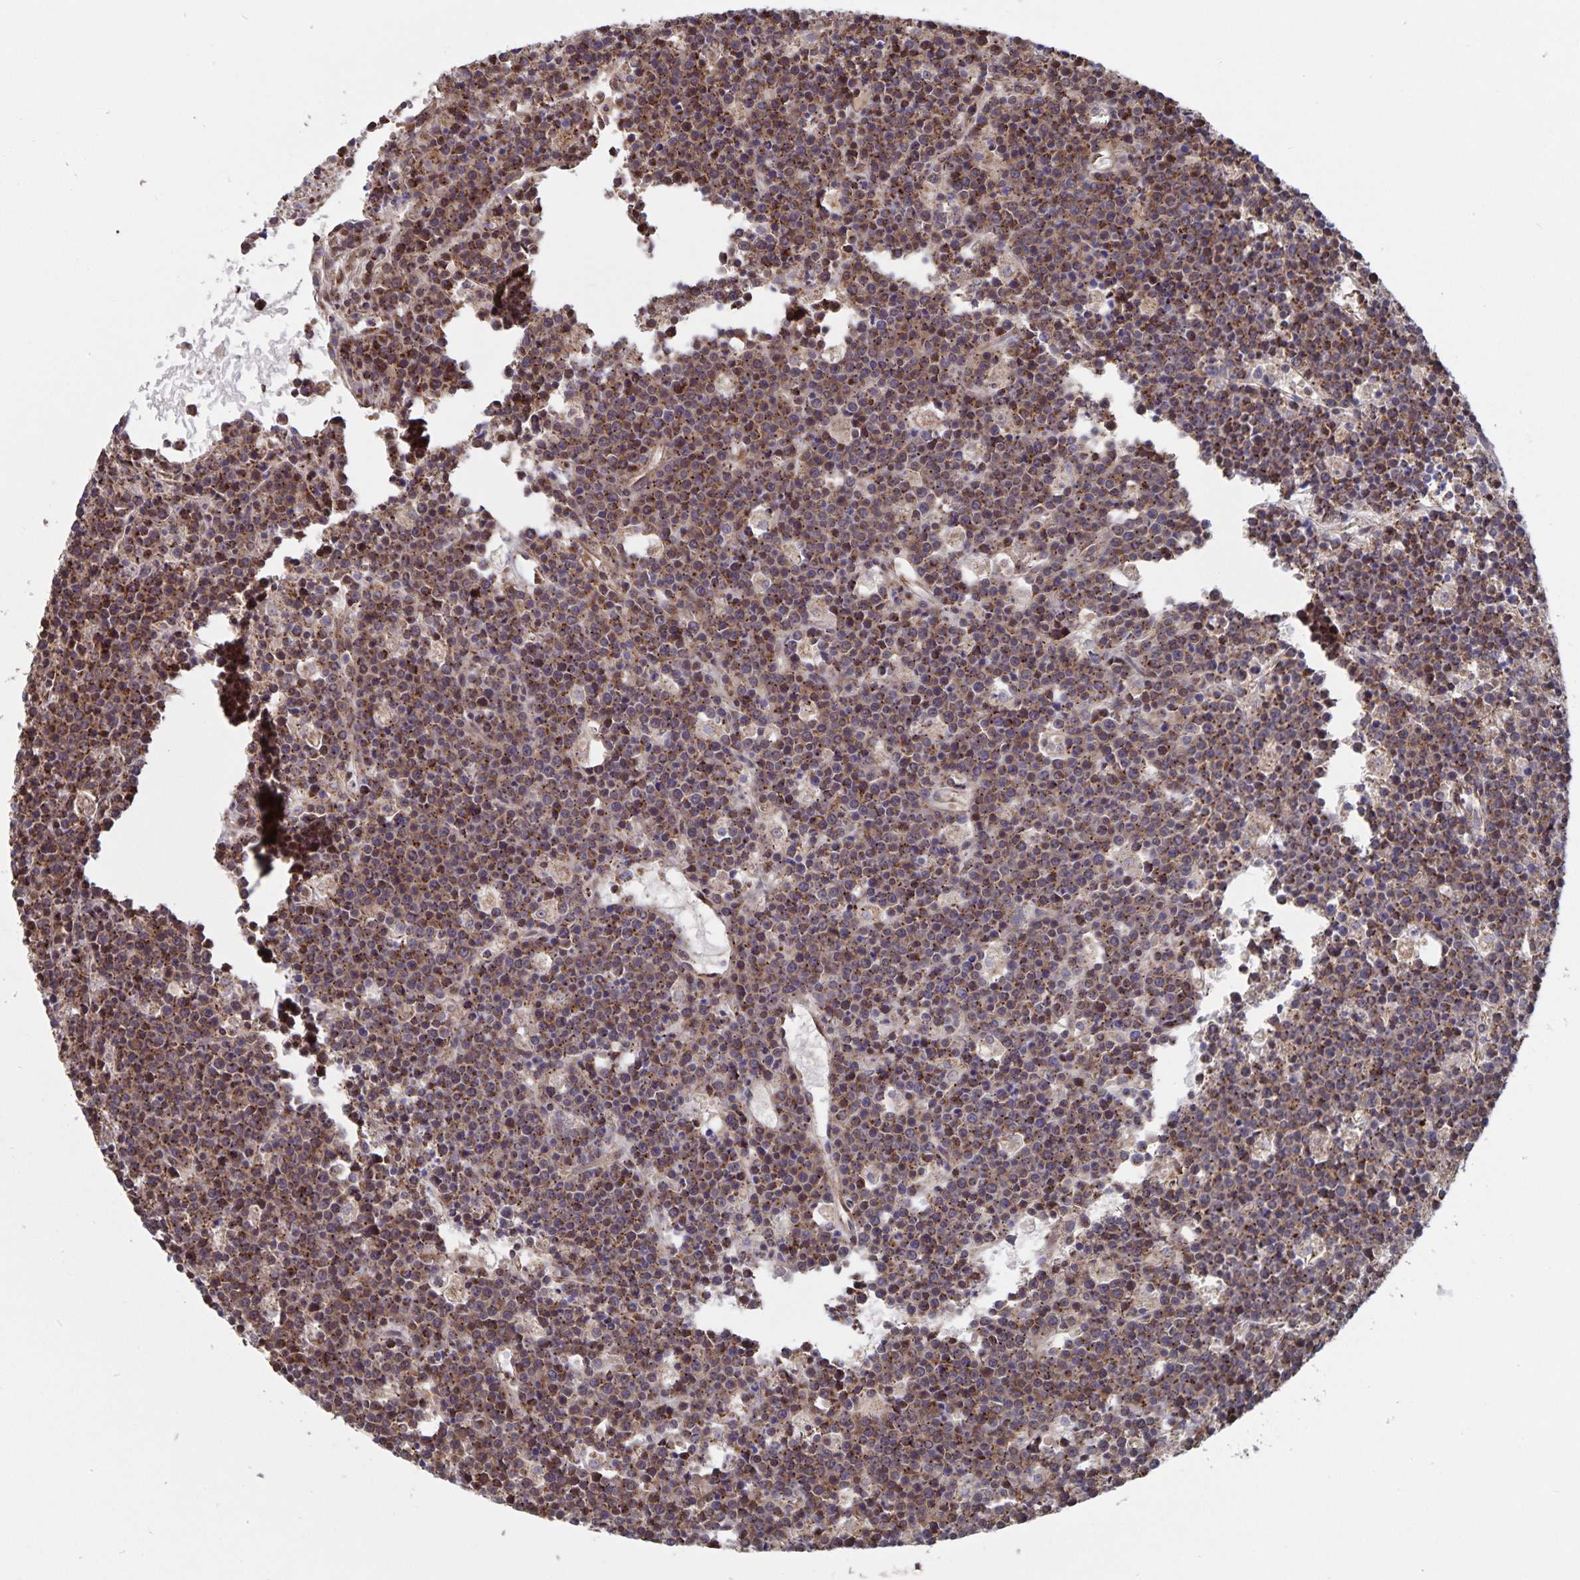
{"staining": {"intensity": "moderate", "quantity": ">75%", "location": "cytoplasmic/membranous"}, "tissue": "lymphoma", "cell_type": "Tumor cells", "image_type": "cancer", "snomed": [{"axis": "morphology", "description": "Malignant lymphoma, non-Hodgkin's type, High grade"}, {"axis": "topography", "description": "Ovary"}], "caption": "Lymphoma was stained to show a protein in brown. There is medium levels of moderate cytoplasmic/membranous expression in approximately >75% of tumor cells.", "gene": "ACACA", "patient": {"sex": "female", "age": 56}}